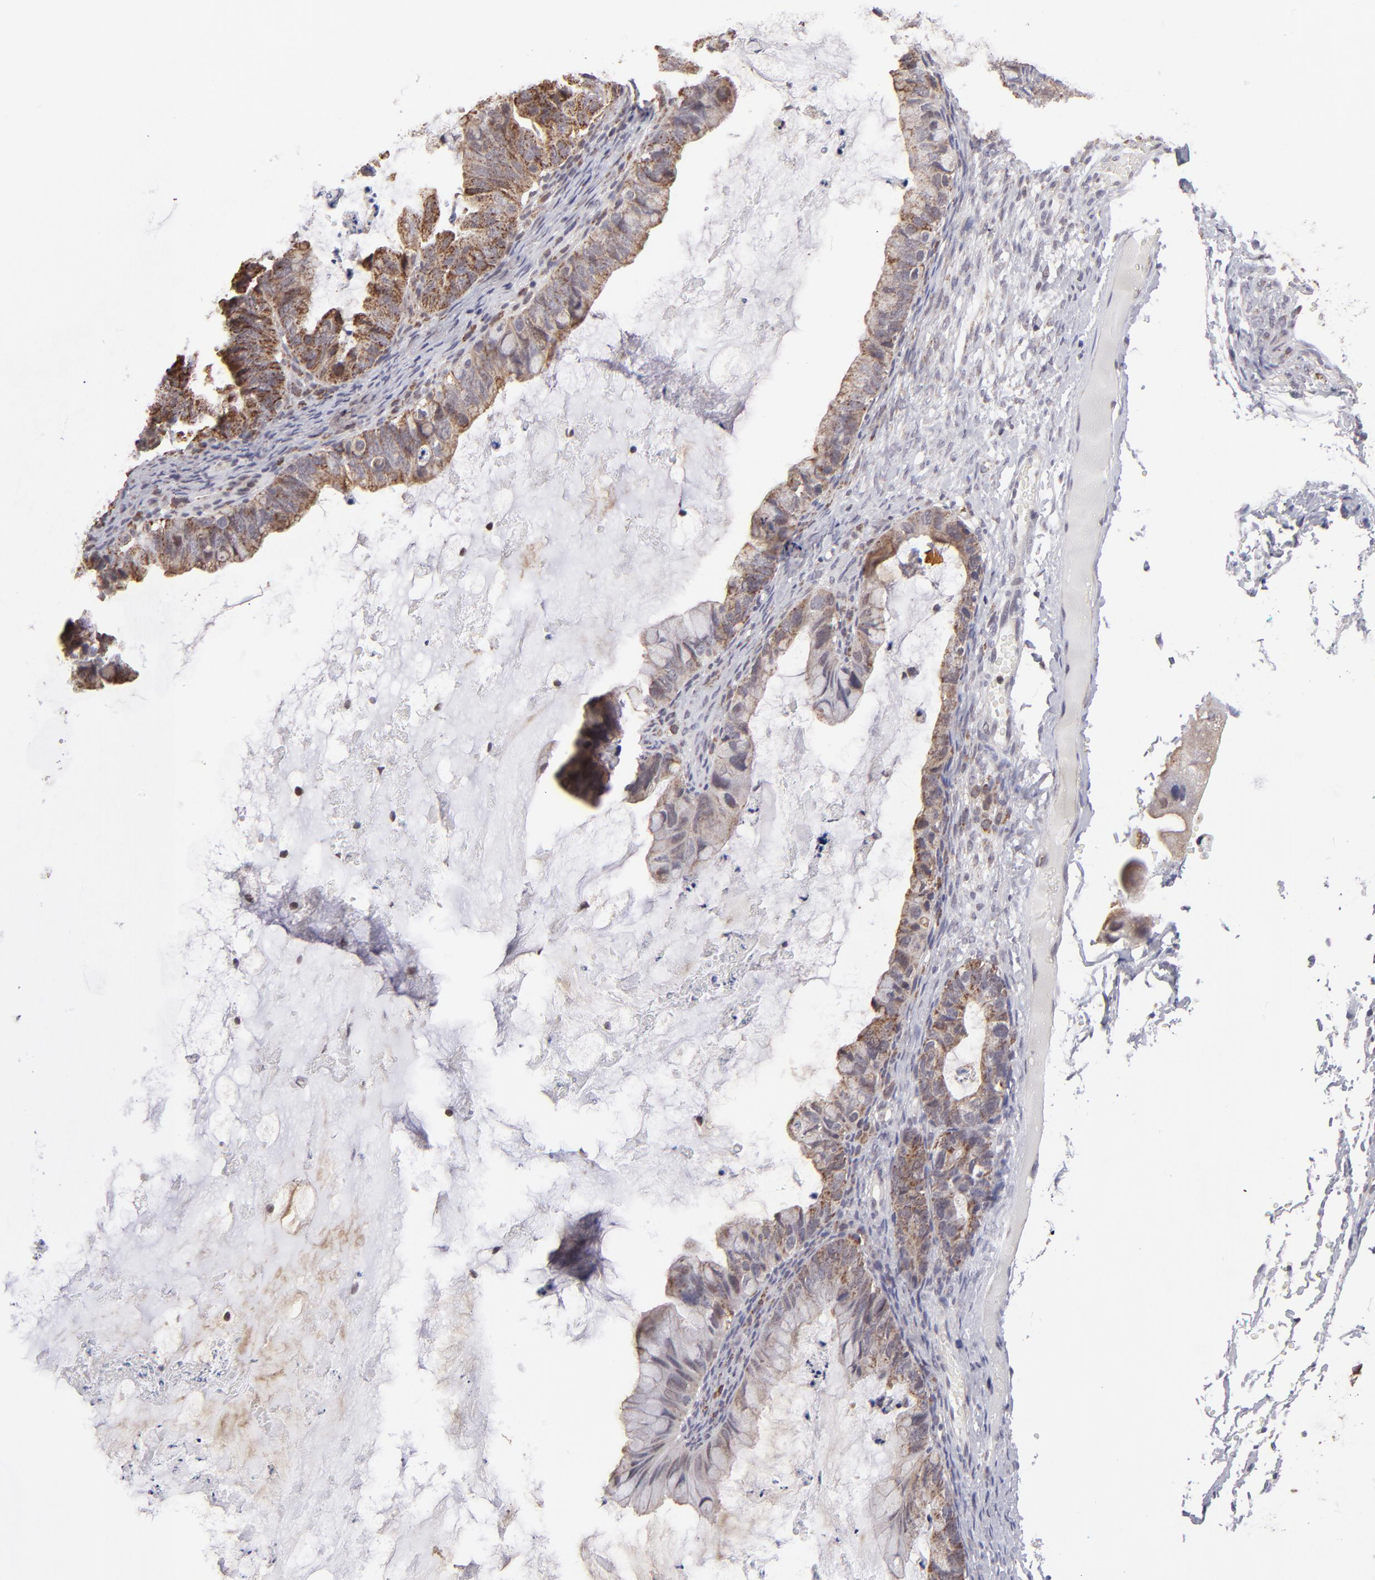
{"staining": {"intensity": "moderate", "quantity": ">75%", "location": "cytoplasmic/membranous"}, "tissue": "ovarian cancer", "cell_type": "Tumor cells", "image_type": "cancer", "snomed": [{"axis": "morphology", "description": "Cystadenocarcinoma, mucinous, NOS"}, {"axis": "topography", "description": "Ovary"}], "caption": "Human mucinous cystadenocarcinoma (ovarian) stained for a protein (brown) shows moderate cytoplasmic/membranous positive positivity in about >75% of tumor cells.", "gene": "SLC15A1", "patient": {"sex": "female", "age": 36}}